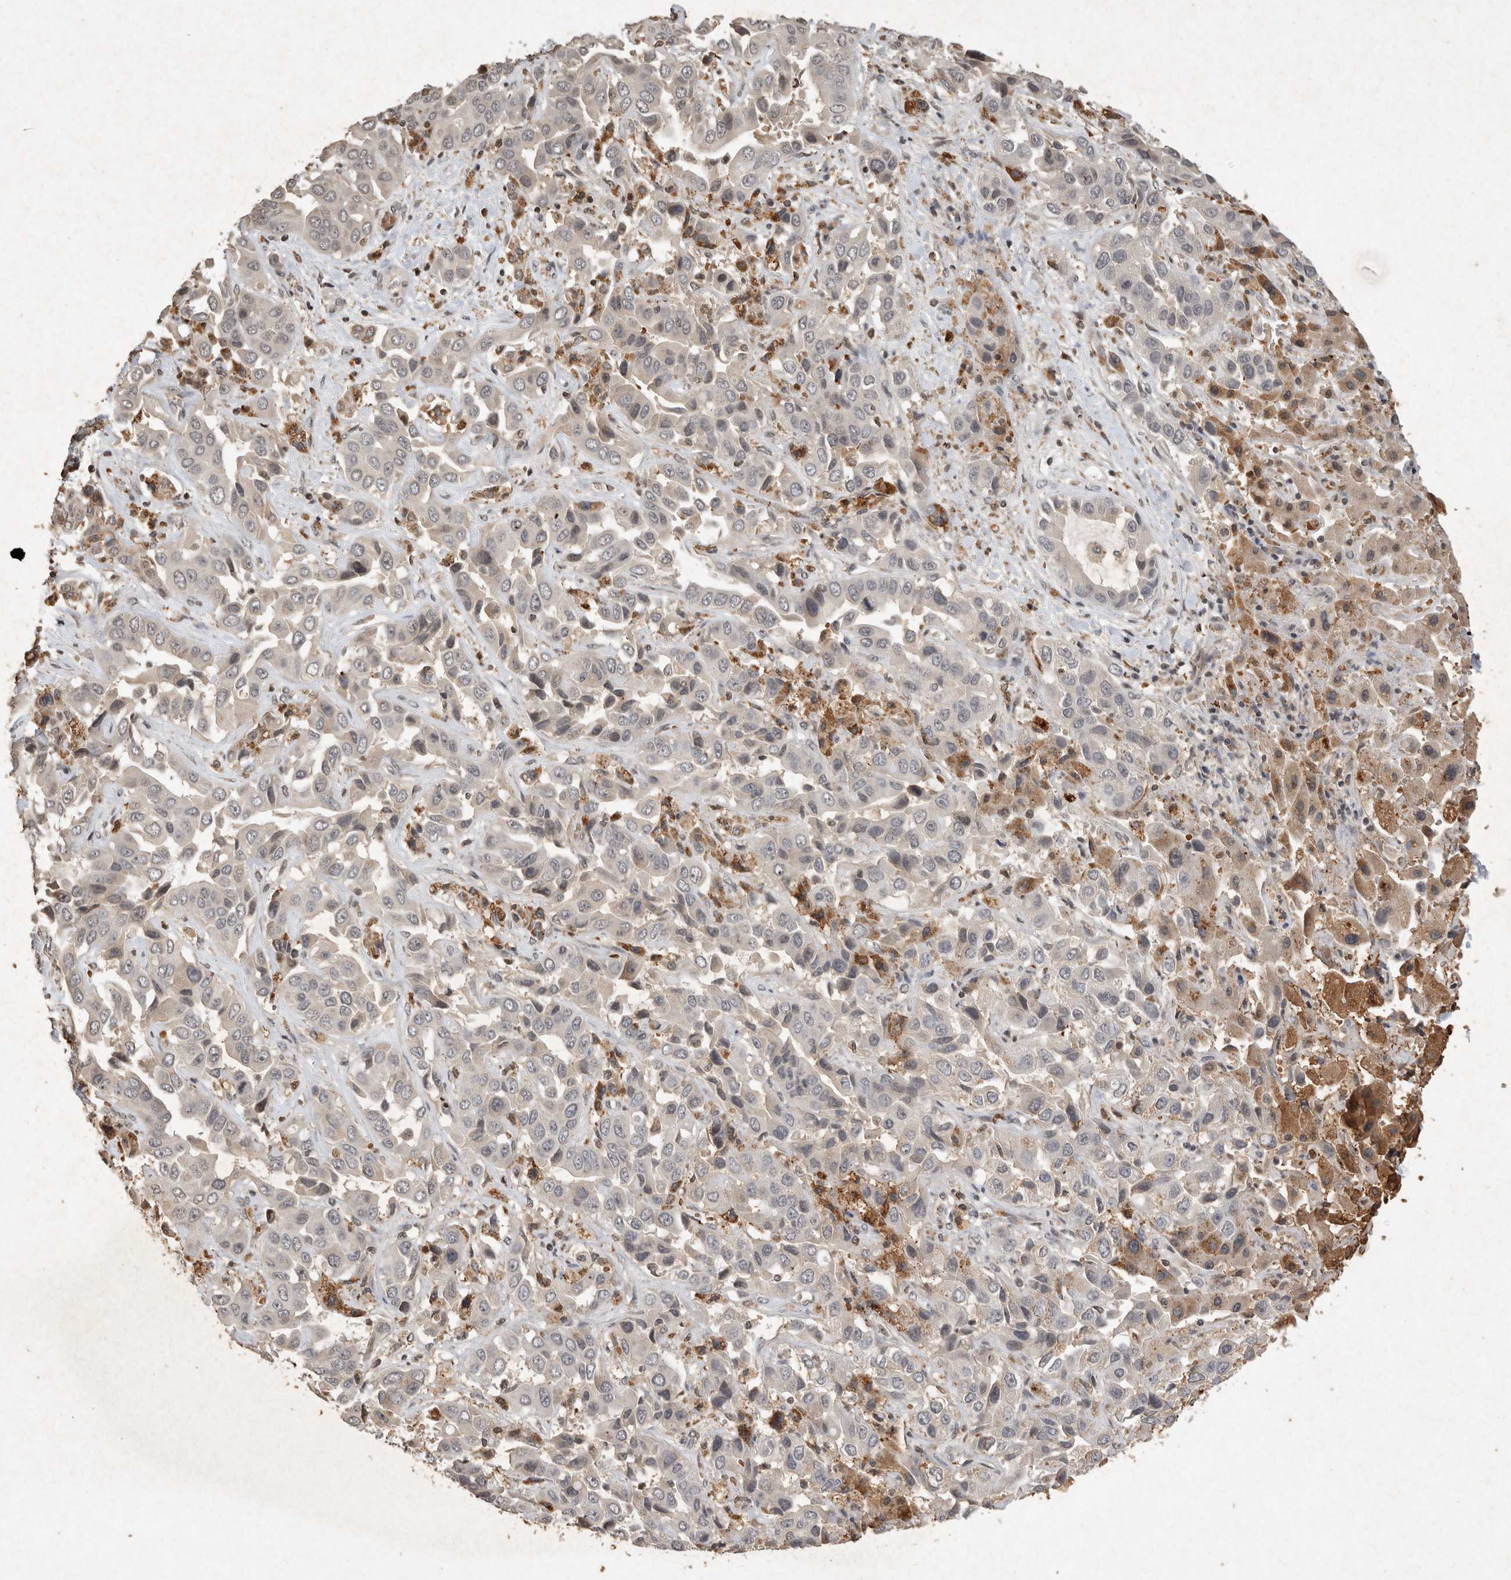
{"staining": {"intensity": "negative", "quantity": "none", "location": "none"}, "tissue": "liver cancer", "cell_type": "Tumor cells", "image_type": "cancer", "snomed": [{"axis": "morphology", "description": "Cholangiocarcinoma"}, {"axis": "topography", "description": "Liver"}], "caption": "Tumor cells are negative for protein expression in human liver cholangiocarcinoma. (DAB (3,3'-diaminobenzidine) immunohistochemistry (IHC) visualized using brightfield microscopy, high magnification).", "gene": "HRK", "patient": {"sex": "female", "age": 52}}